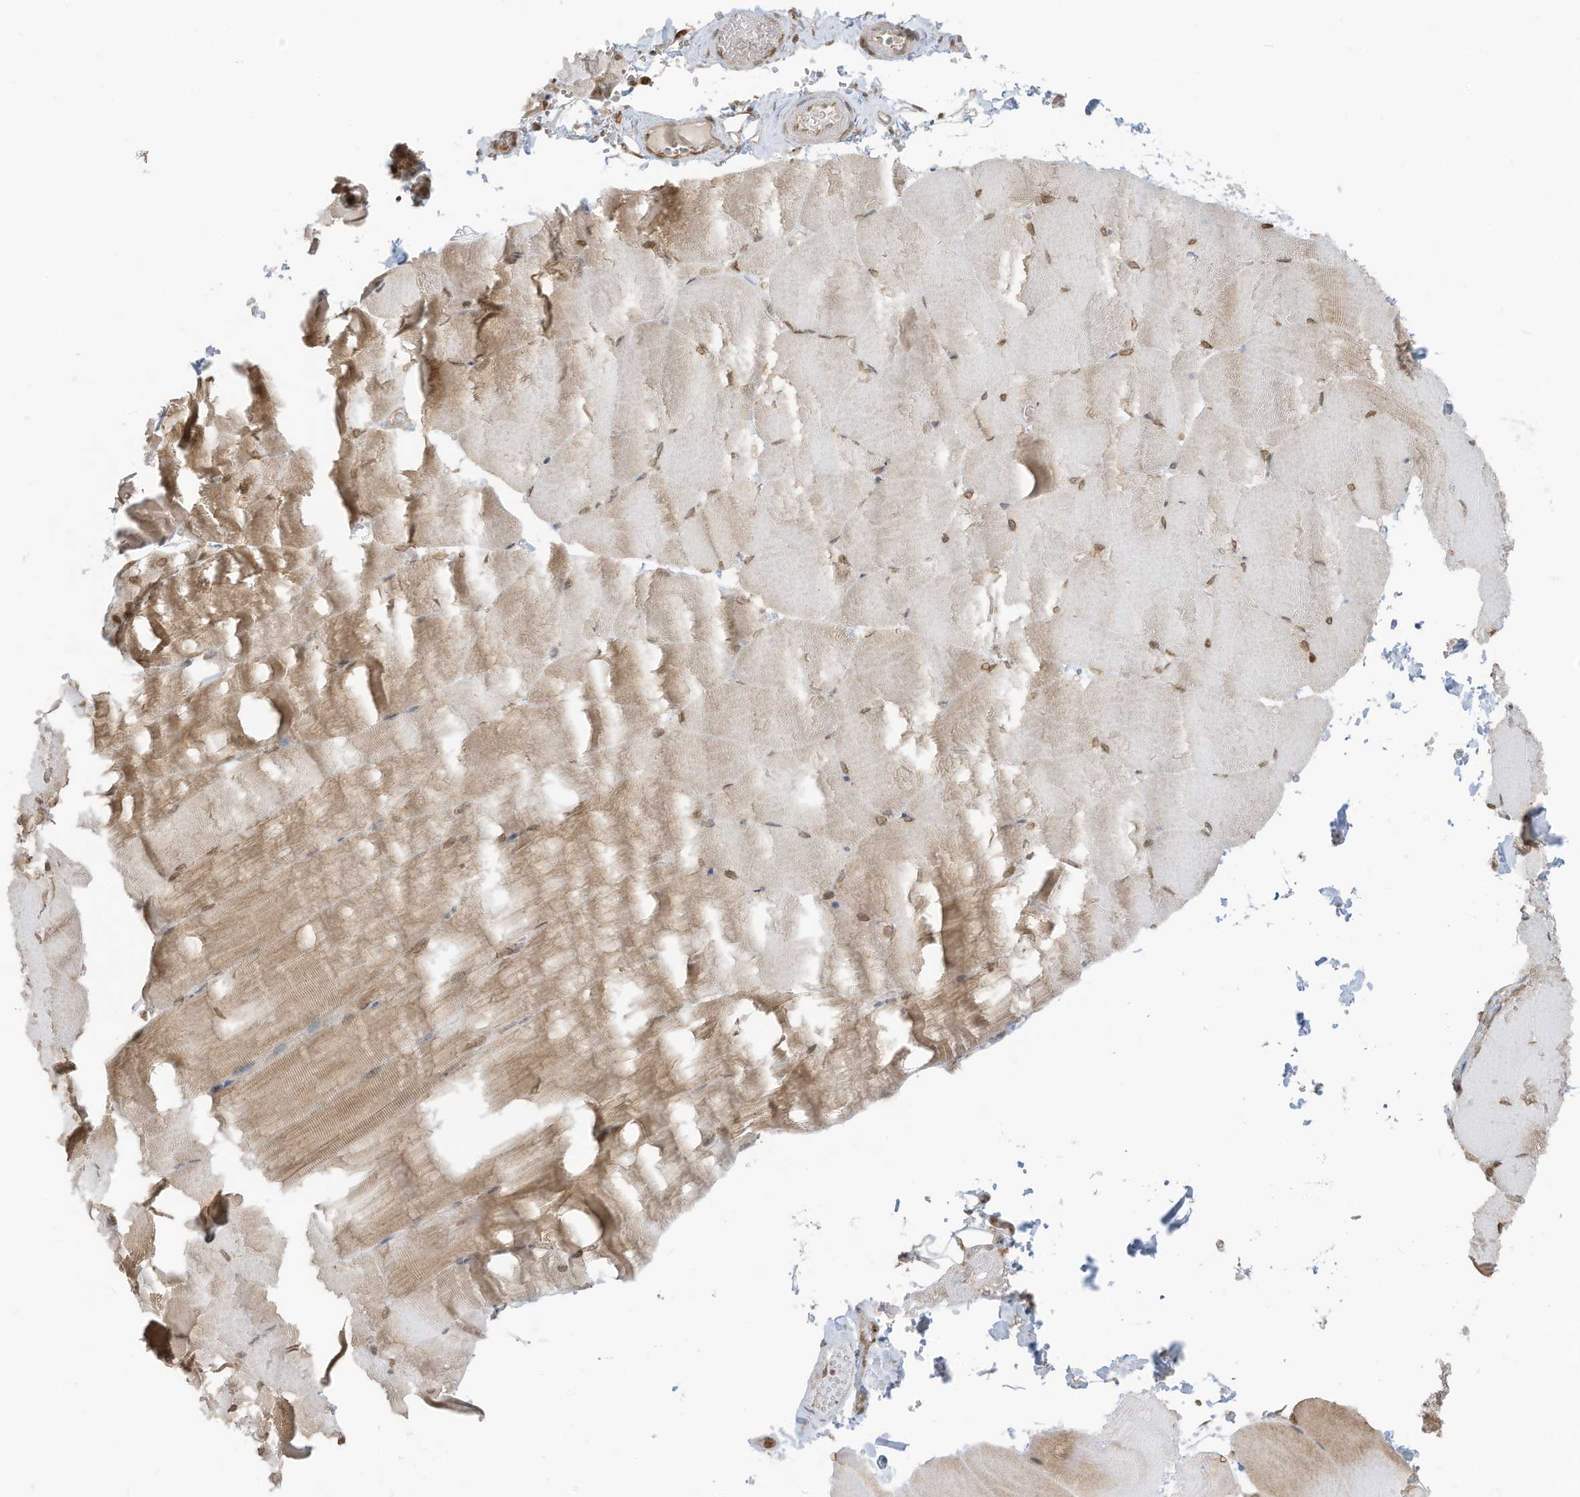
{"staining": {"intensity": "weak", "quantity": ">75%", "location": "nuclear"}, "tissue": "skeletal muscle", "cell_type": "Myocytes", "image_type": "normal", "snomed": [{"axis": "morphology", "description": "Normal tissue, NOS"}, {"axis": "topography", "description": "Skeletal muscle"}, {"axis": "topography", "description": "Parathyroid gland"}], "caption": "Weak nuclear expression is present in about >75% of myocytes in benign skeletal muscle.", "gene": "KPNB1", "patient": {"sex": "female", "age": 37}}